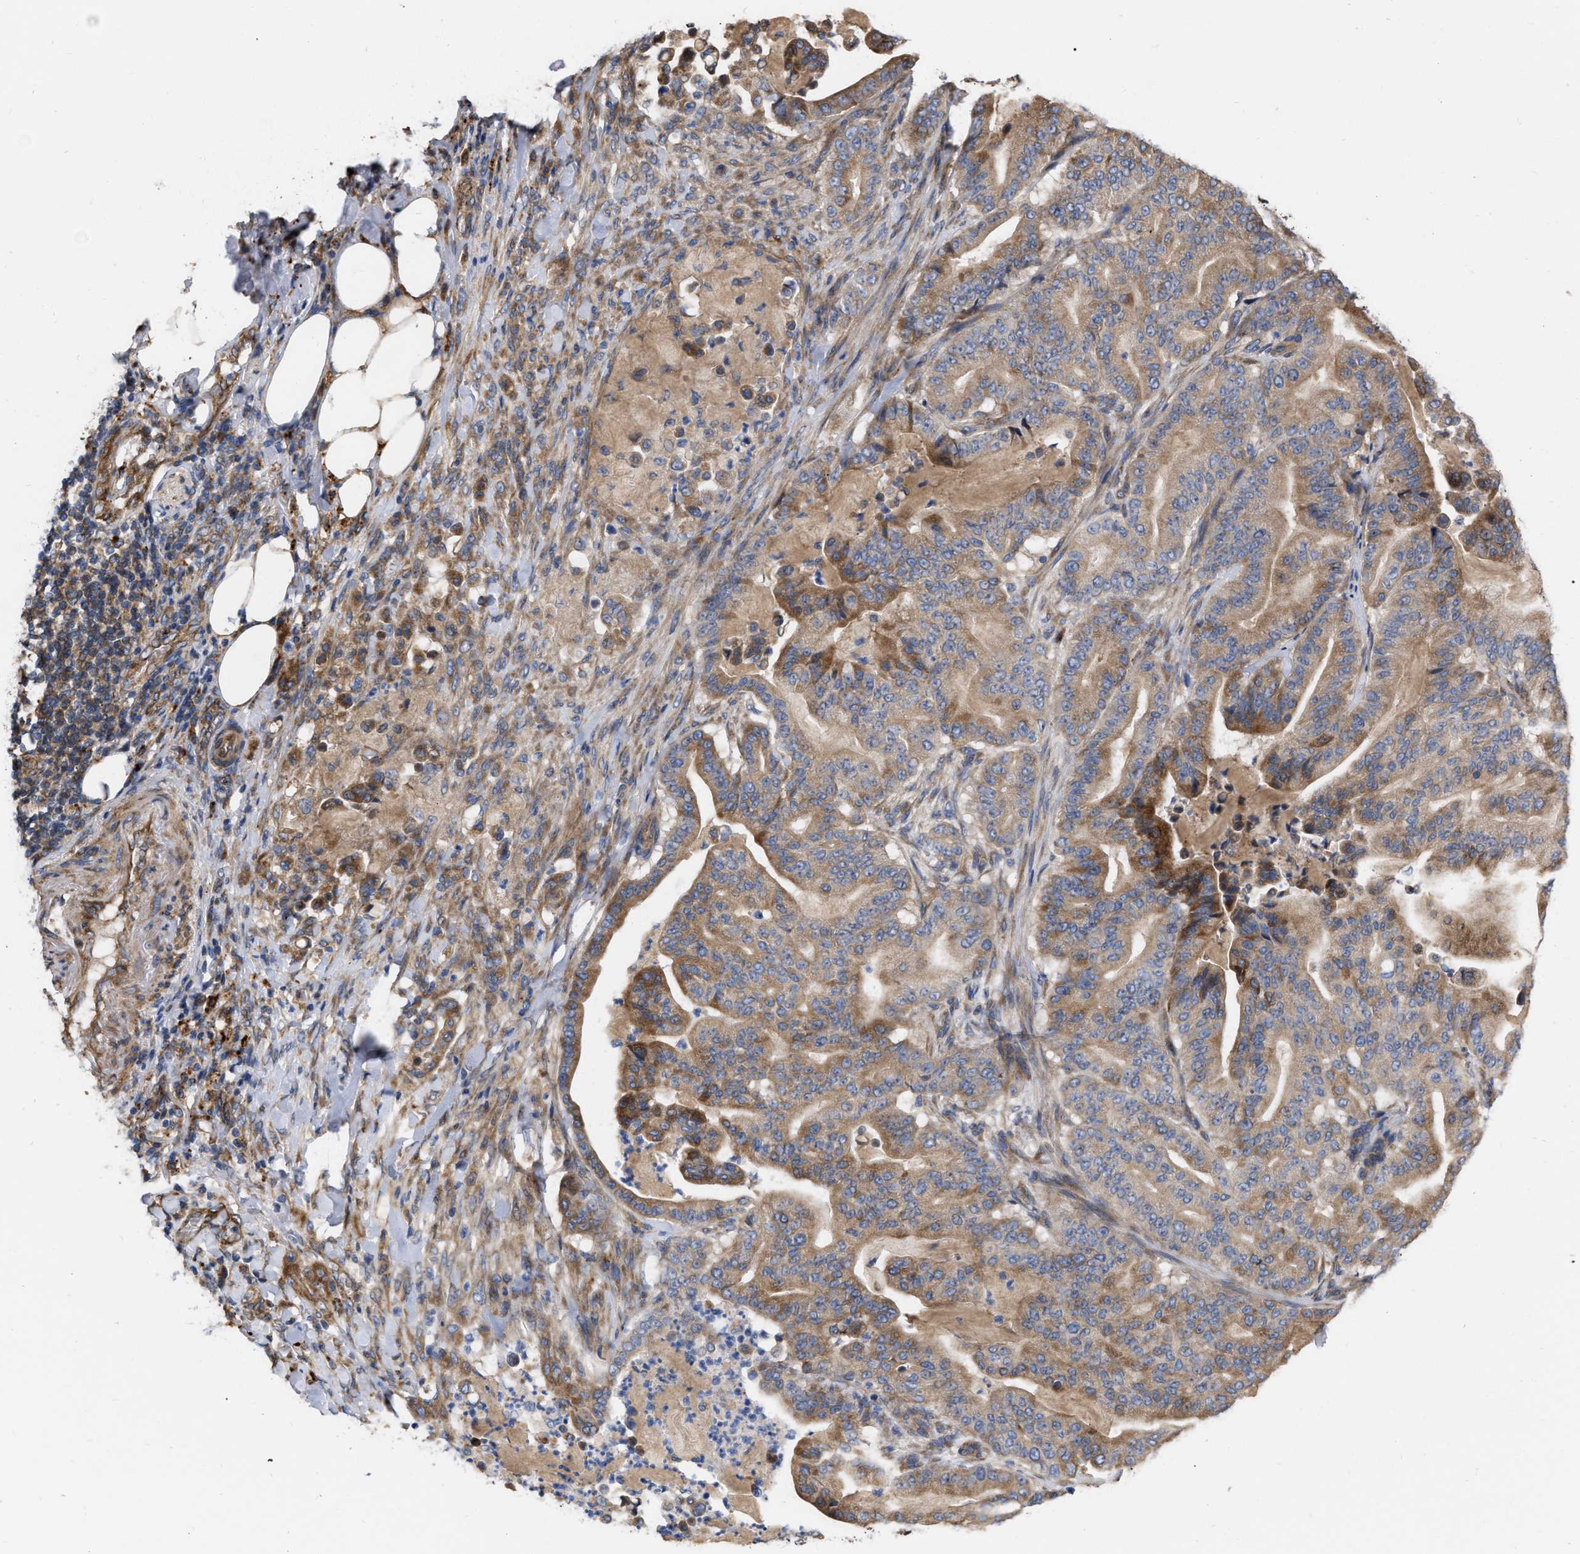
{"staining": {"intensity": "moderate", "quantity": "25%-75%", "location": "cytoplasmic/membranous"}, "tissue": "pancreatic cancer", "cell_type": "Tumor cells", "image_type": "cancer", "snomed": [{"axis": "morphology", "description": "Adenocarcinoma, NOS"}, {"axis": "topography", "description": "Pancreas"}], "caption": "Immunohistochemistry image of neoplastic tissue: human pancreatic adenocarcinoma stained using IHC demonstrates medium levels of moderate protein expression localized specifically in the cytoplasmic/membranous of tumor cells, appearing as a cytoplasmic/membranous brown color.", "gene": "MLST8", "patient": {"sex": "male", "age": 63}}